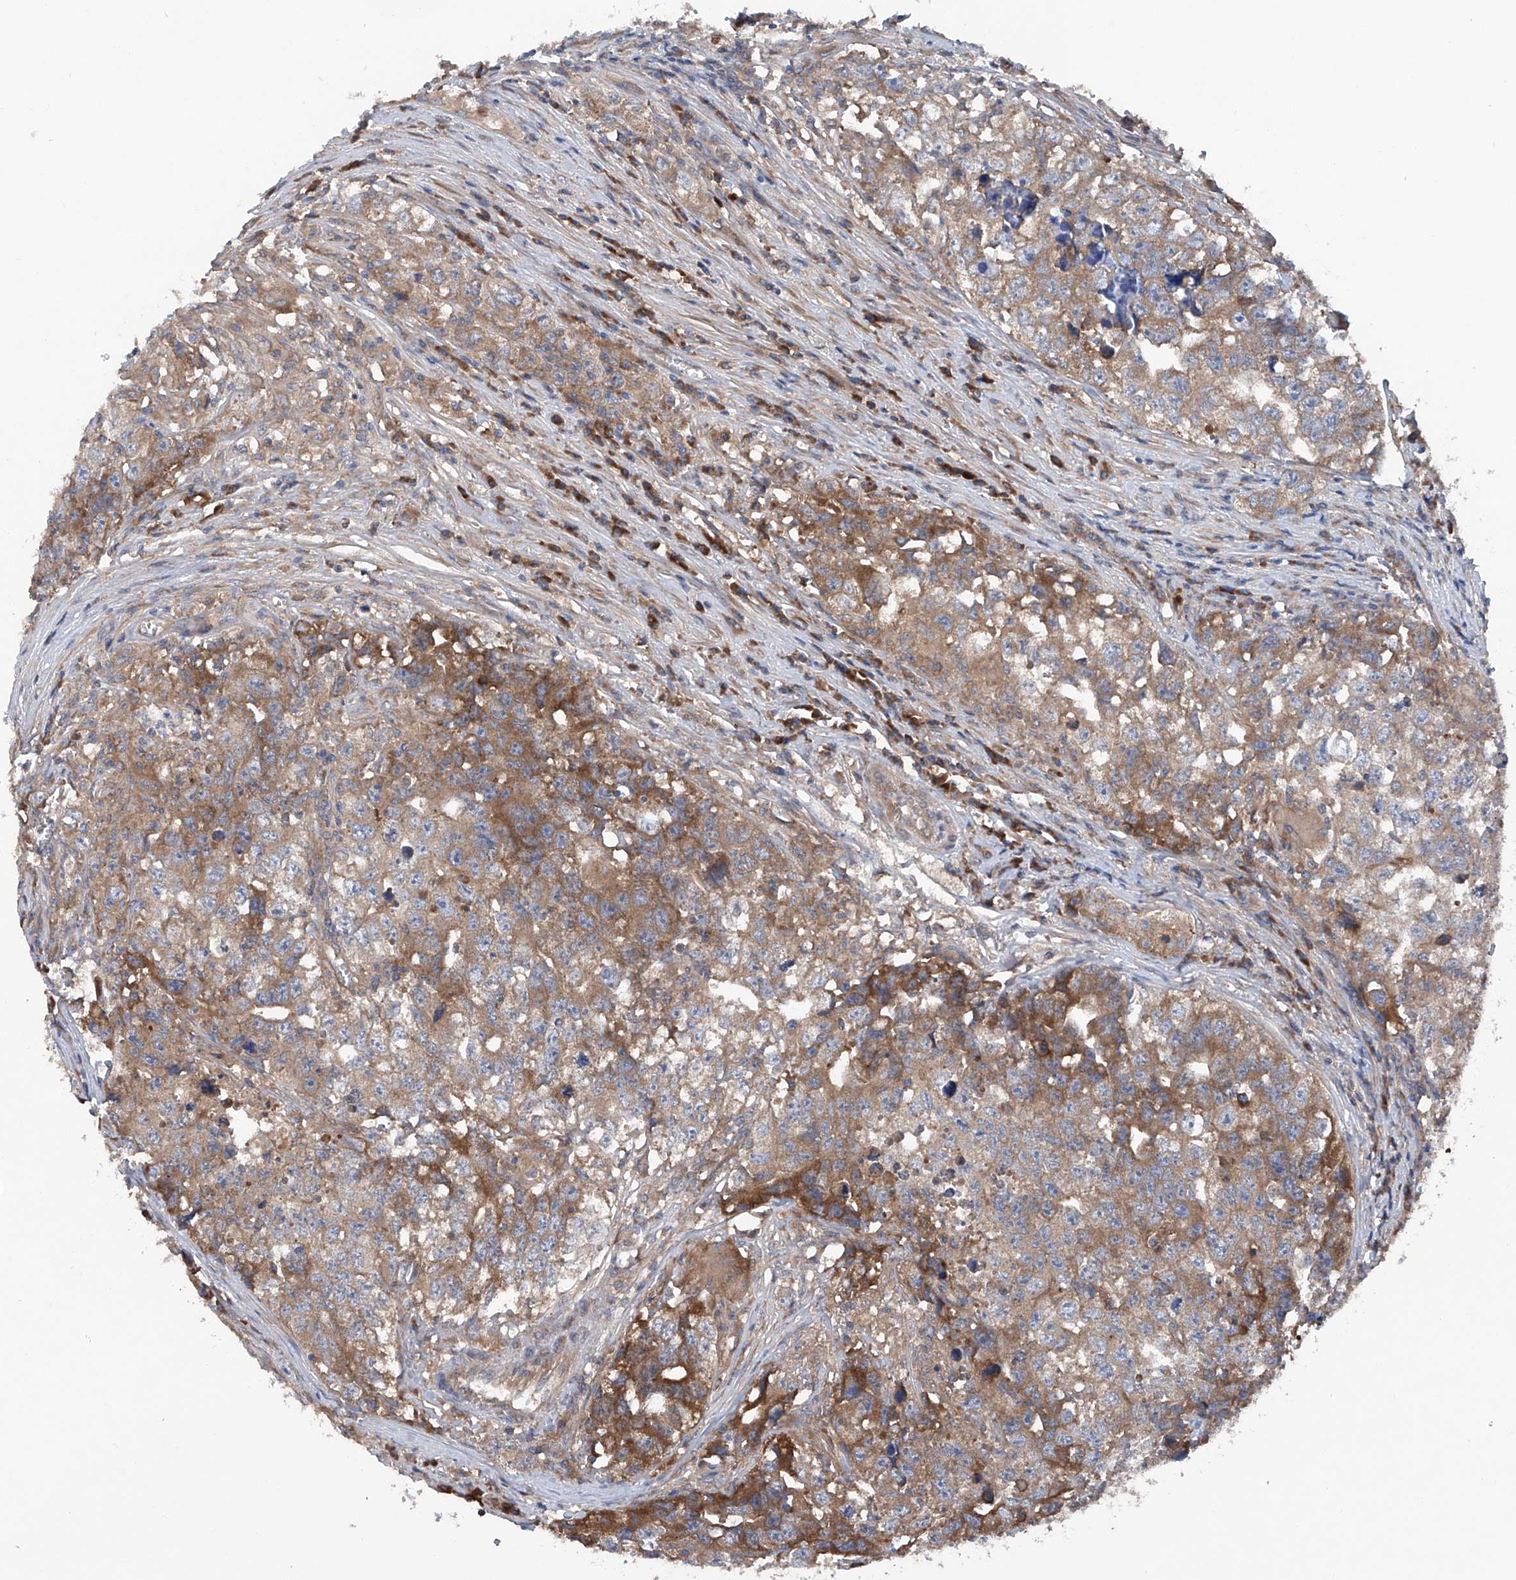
{"staining": {"intensity": "moderate", "quantity": ">75%", "location": "cytoplasmic/membranous"}, "tissue": "testis cancer", "cell_type": "Tumor cells", "image_type": "cancer", "snomed": [{"axis": "morphology", "description": "Seminoma, NOS"}, {"axis": "morphology", "description": "Carcinoma, Embryonal, NOS"}, {"axis": "topography", "description": "Testis"}], "caption": "A histopathology image of testis cancer (embryonal carcinoma) stained for a protein shows moderate cytoplasmic/membranous brown staining in tumor cells. (Brightfield microscopy of DAB IHC at high magnification).", "gene": "ASCC3", "patient": {"sex": "male", "age": 43}}